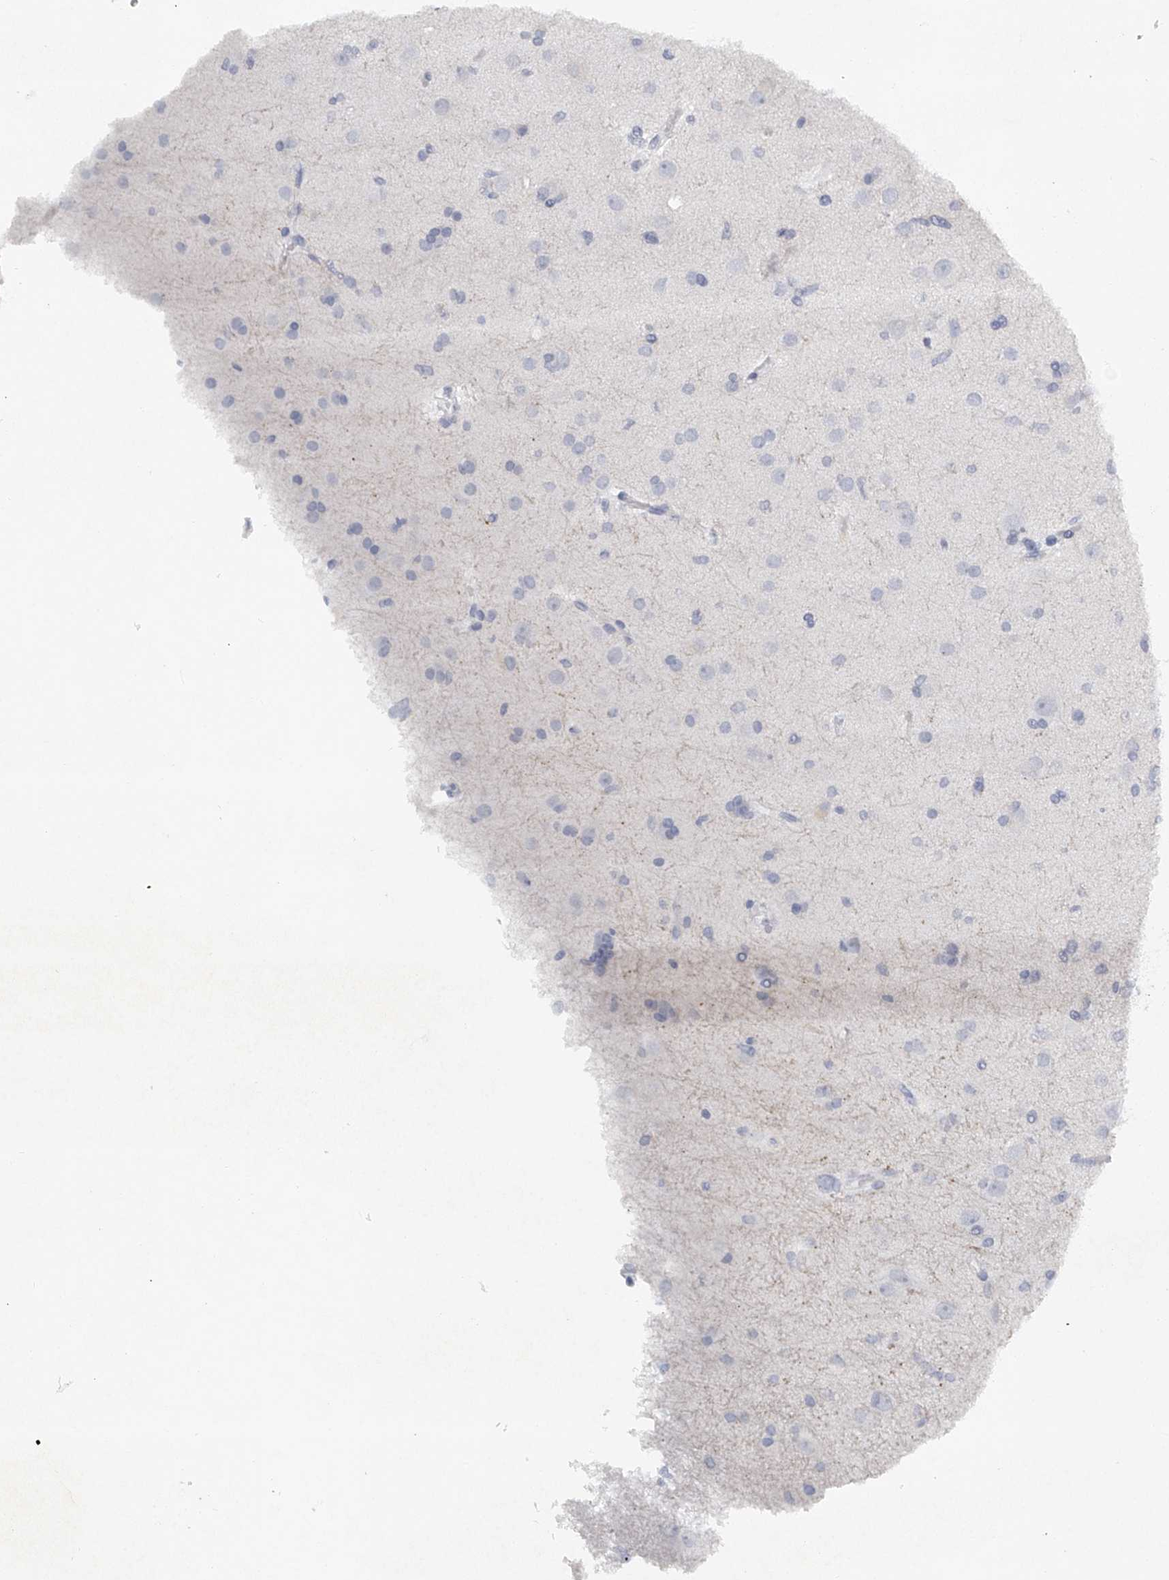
{"staining": {"intensity": "negative", "quantity": "none", "location": "none"}, "tissue": "glioma", "cell_type": "Tumor cells", "image_type": "cancer", "snomed": [{"axis": "morphology", "description": "Glioma, malignant, High grade"}, {"axis": "topography", "description": "Brain"}], "caption": "IHC histopathology image of glioma stained for a protein (brown), which reveals no staining in tumor cells.", "gene": "FAT2", "patient": {"sex": "female", "age": 59}}